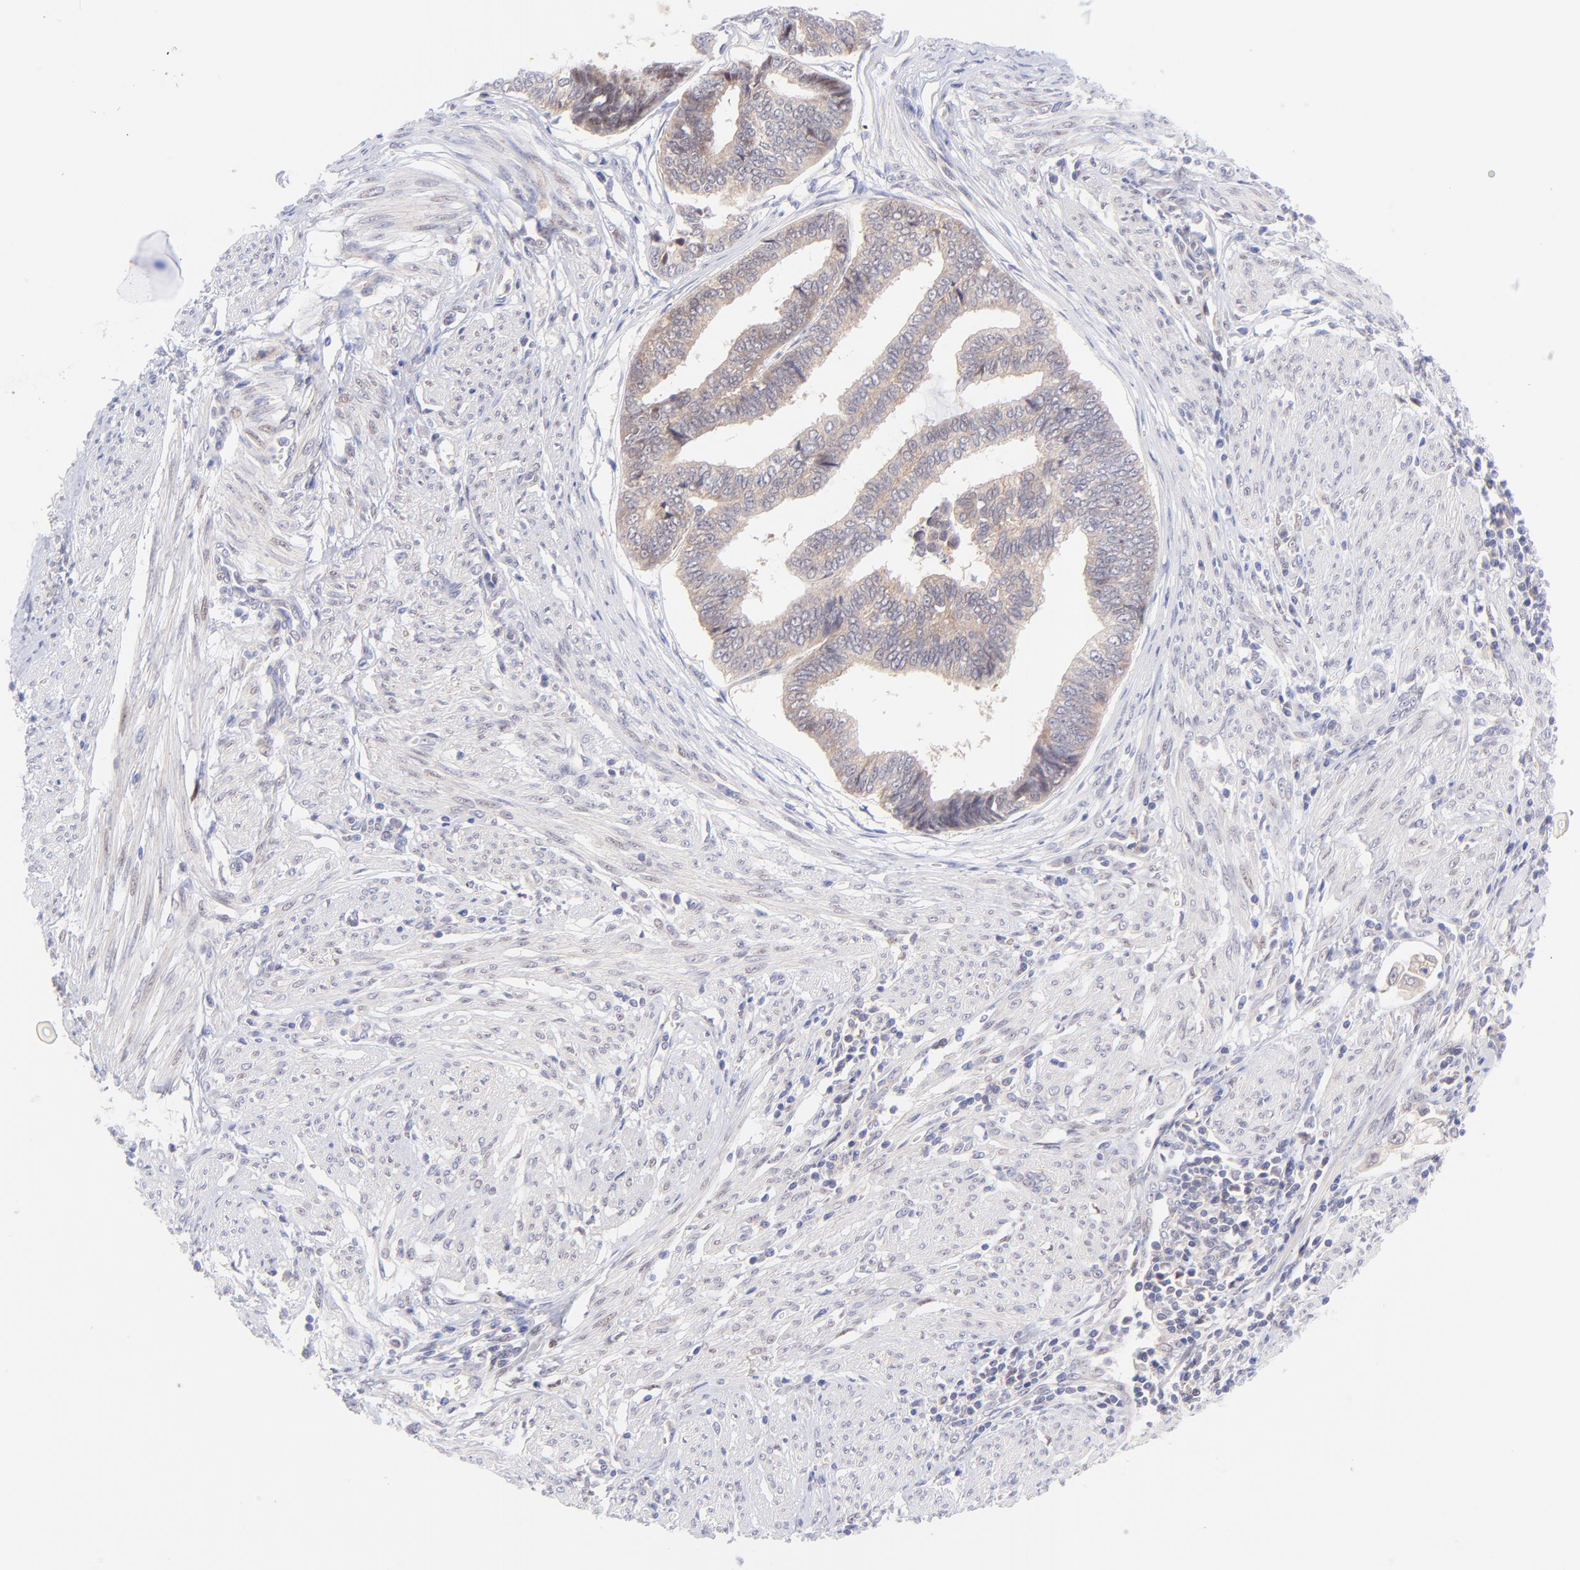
{"staining": {"intensity": "weak", "quantity": ">75%", "location": "cytoplasmic/membranous"}, "tissue": "endometrial cancer", "cell_type": "Tumor cells", "image_type": "cancer", "snomed": [{"axis": "morphology", "description": "Adenocarcinoma, NOS"}, {"axis": "topography", "description": "Endometrium"}], "caption": "Protein expression analysis of endometrial cancer (adenocarcinoma) displays weak cytoplasmic/membranous staining in about >75% of tumor cells.", "gene": "PBDC1", "patient": {"sex": "female", "age": 75}}